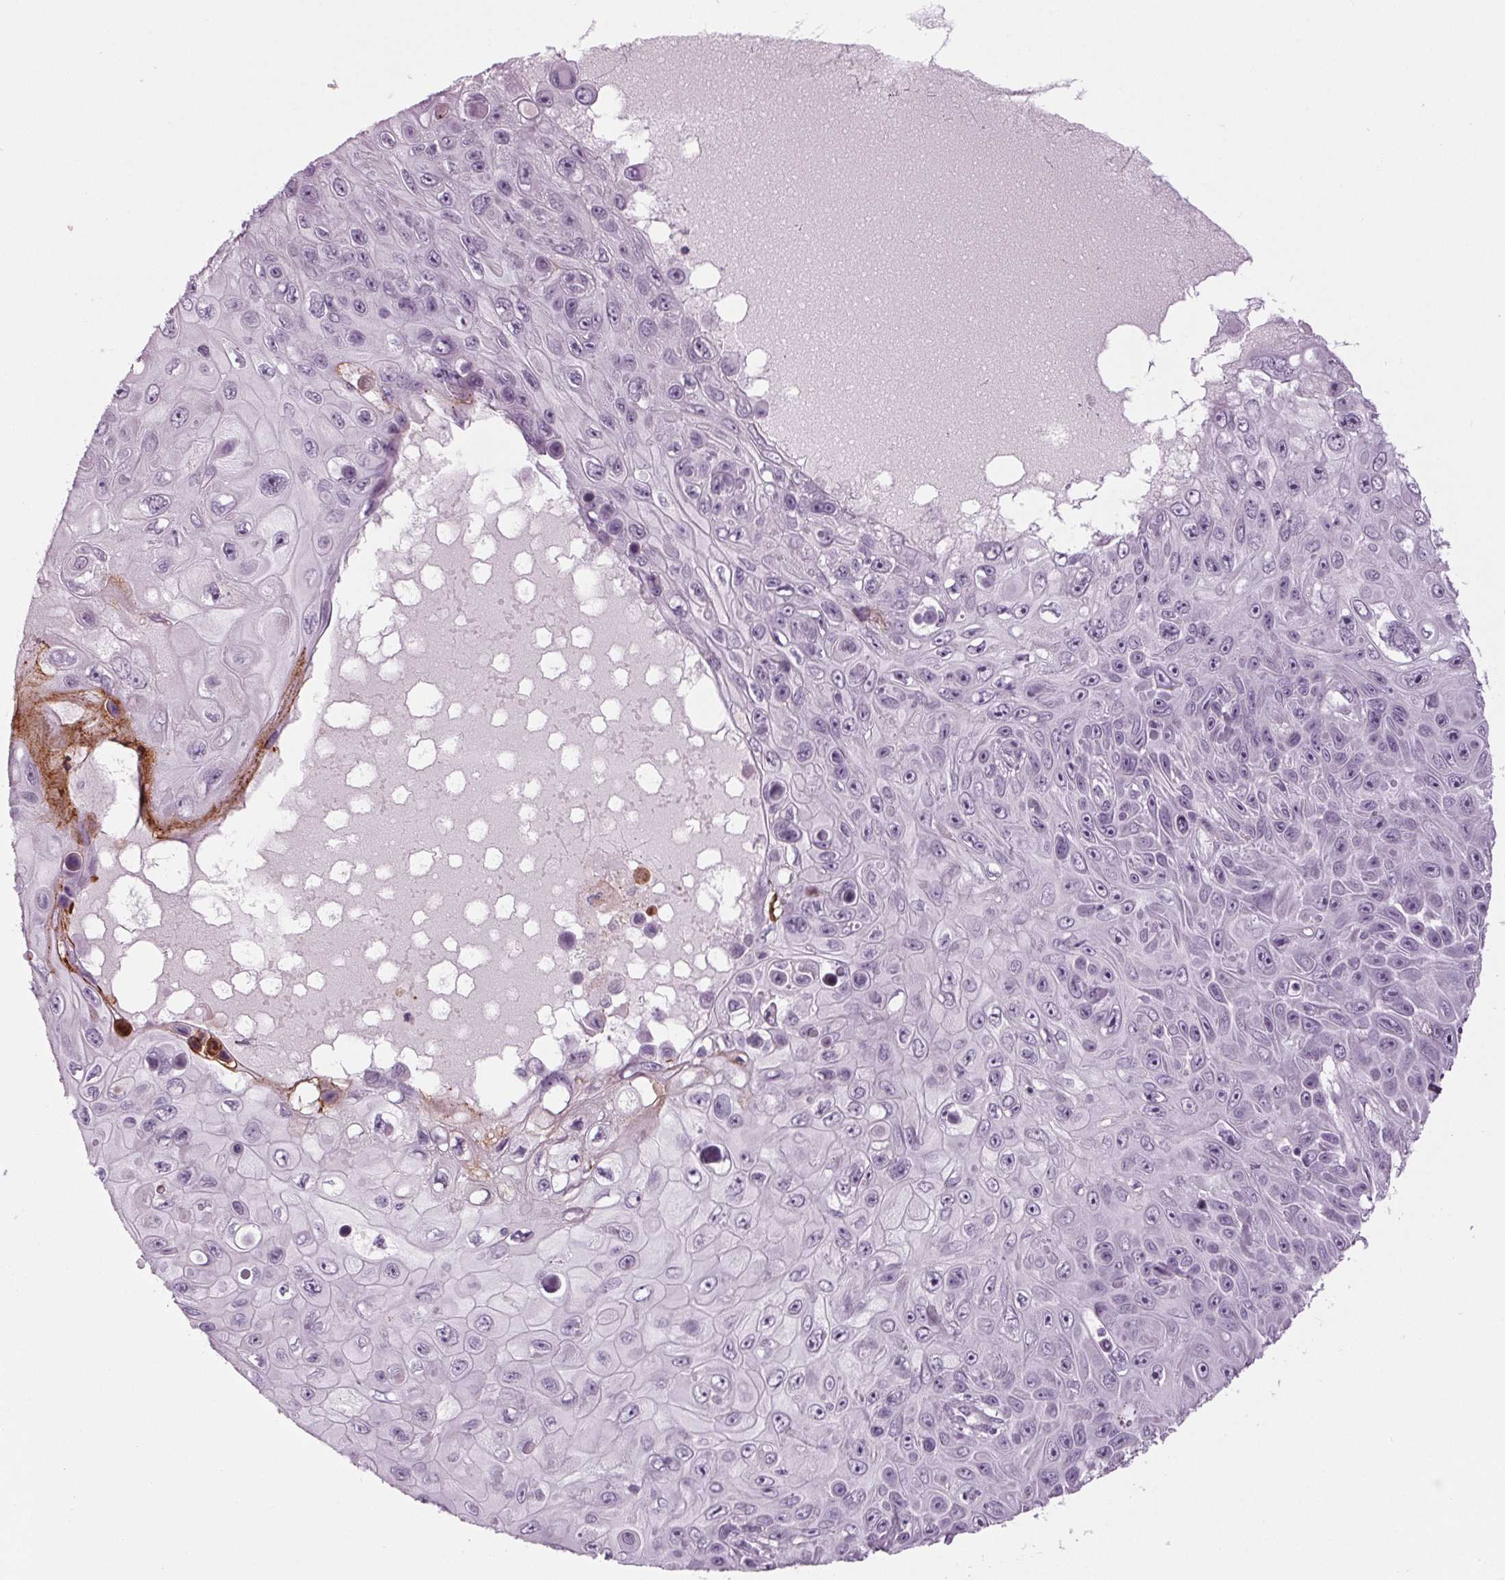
{"staining": {"intensity": "negative", "quantity": "none", "location": "none"}, "tissue": "skin cancer", "cell_type": "Tumor cells", "image_type": "cancer", "snomed": [{"axis": "morphology", "description": "Squamous cell carcinoma, NOS"}, {"axis": "topography", "description": "Skin"}], "caption": "Skin cancer (squamous cell carcinoma) was stained to show a protein in brown. There is no significant expression in tumor cells.", "gene": "CYP3A43", "patient": {"sex": "male", "age": 82}}